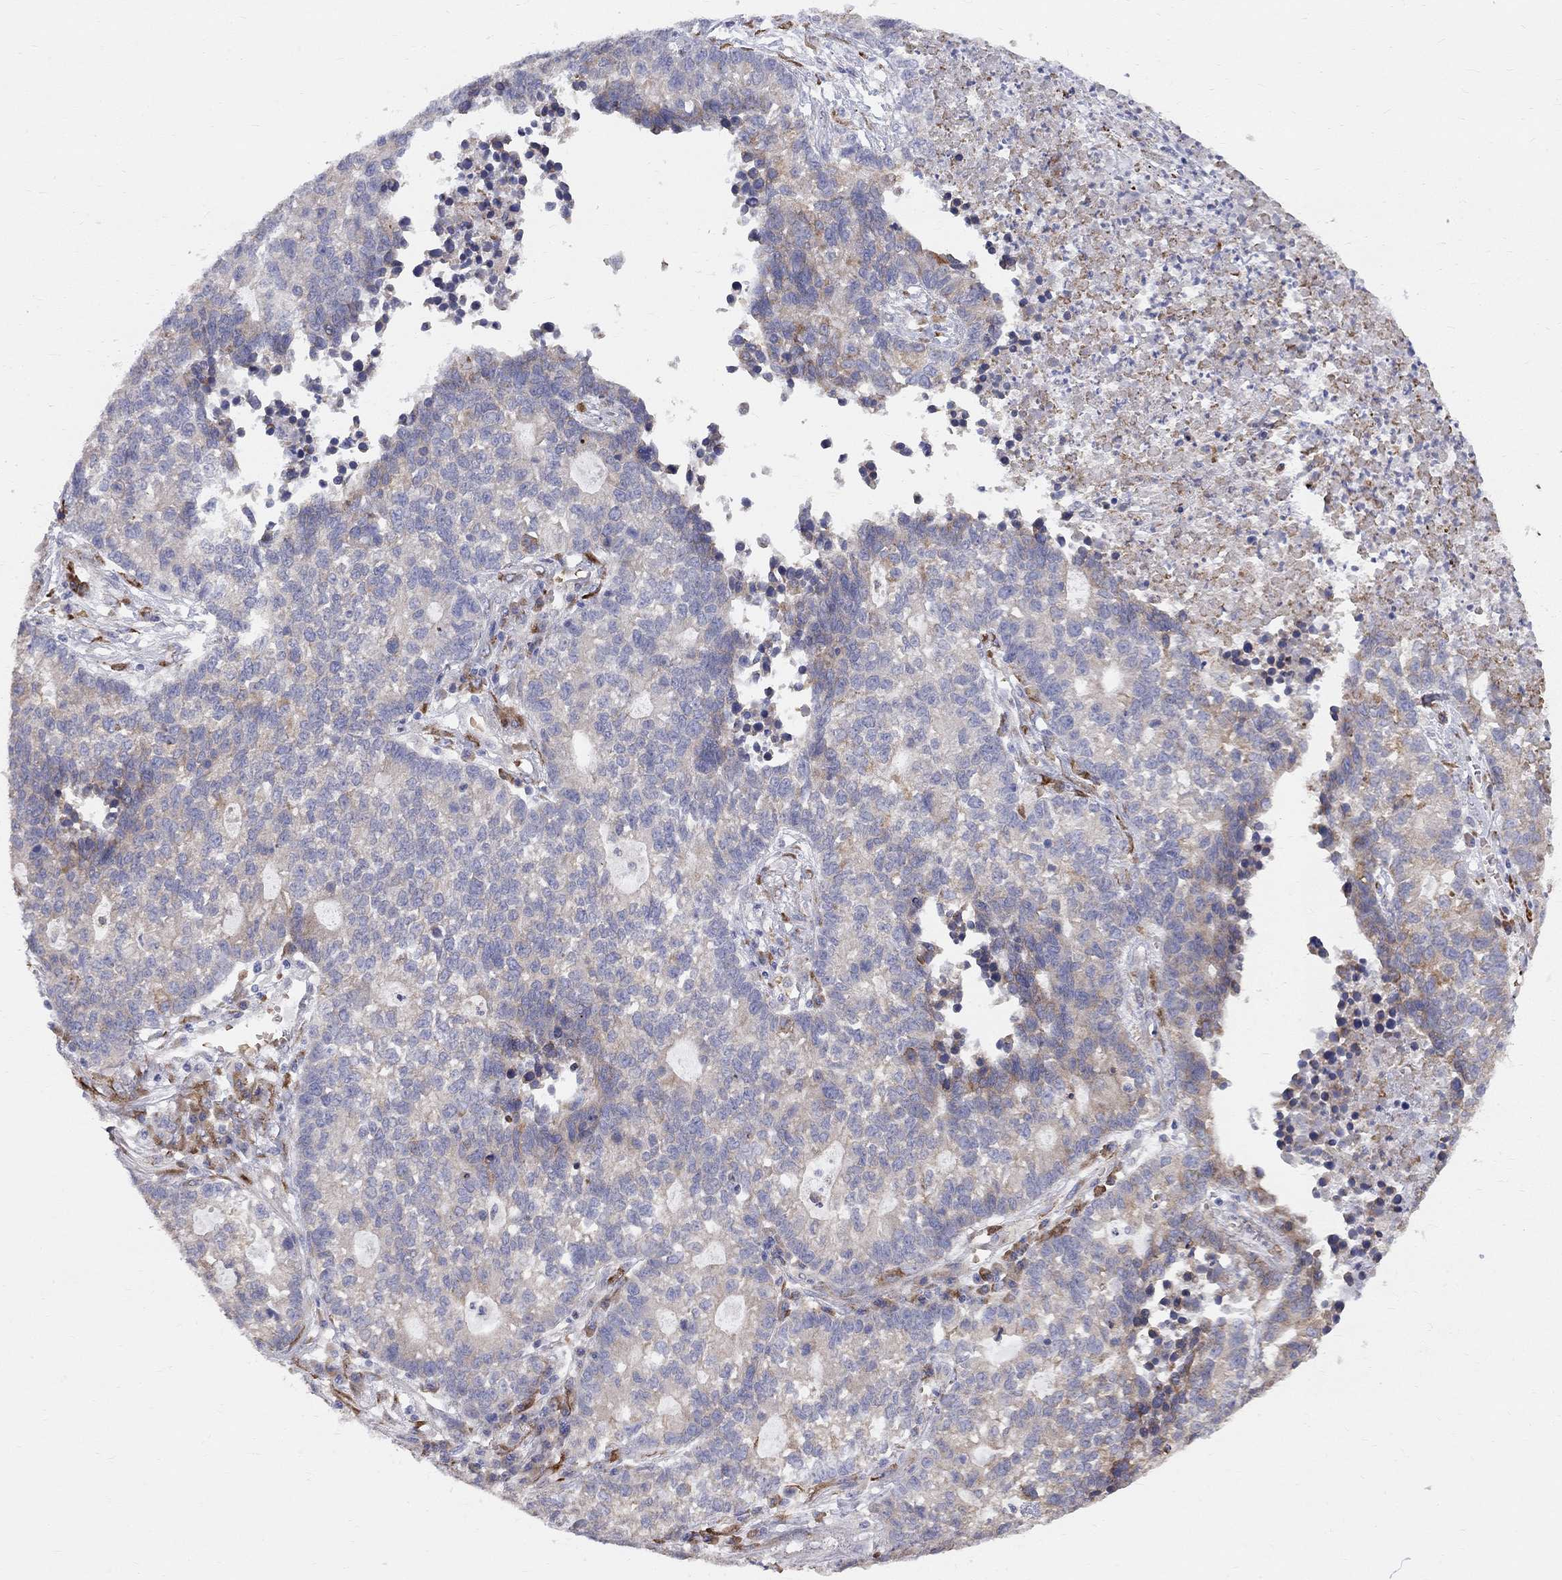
{"staining": {"intensity": "negative", "quantity": "none", "location": "none"}, "tissue": "lung cancer", "cell_type": "Tumor cells", "image_type": "cancer", "snomed": [{"axis": "morphology", "description": "Adenocarcinoma, NOS"}, {"axis": "topography", "description": "Lung"}], "caption": "Immunohistochemical staining of adenocarcinoma (lung) displays no significant positivity in tumor cells.", "gene": "CASTOR1", "patient": {"sex": "male", "age": 57}}